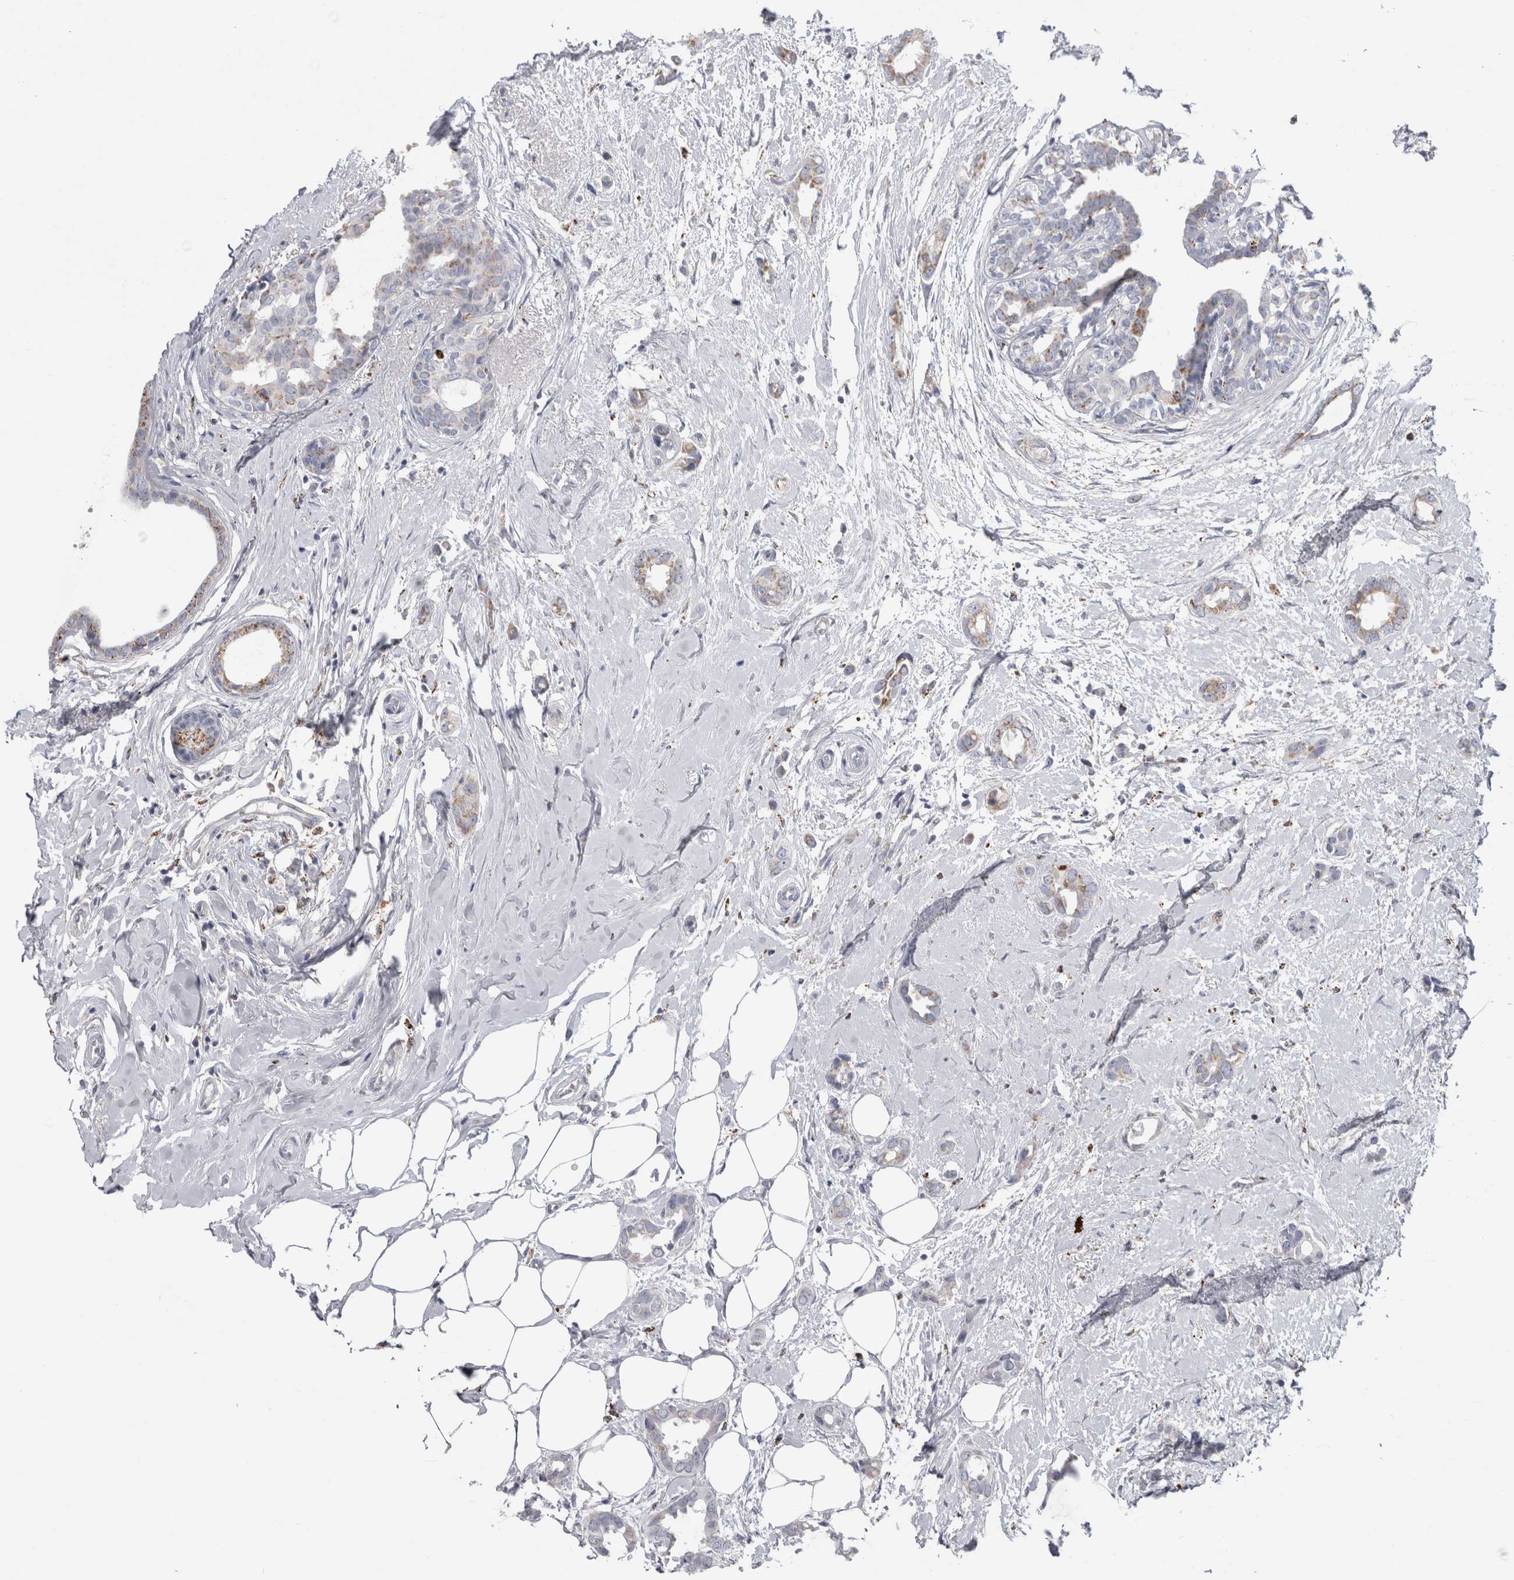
{"staining": {"intensity": "weak", "quantity": "<25%", "location": "cytoplasmic/membranous"}, "tissue": "breast cancer", "cell_type": "Tumor cells", "image_type": "cancer", "snomed": [{"axis": "morphology", "description": "Duct carcinoma"}, {"axis": "topography", "description": "Breast"}], "caption": "Tumor cells are negative for brown protein staining in breast cancer (infiltrating ductal carcinoma).", "gene": "GATM", "patient": {"sex": "female", "age": 55}}